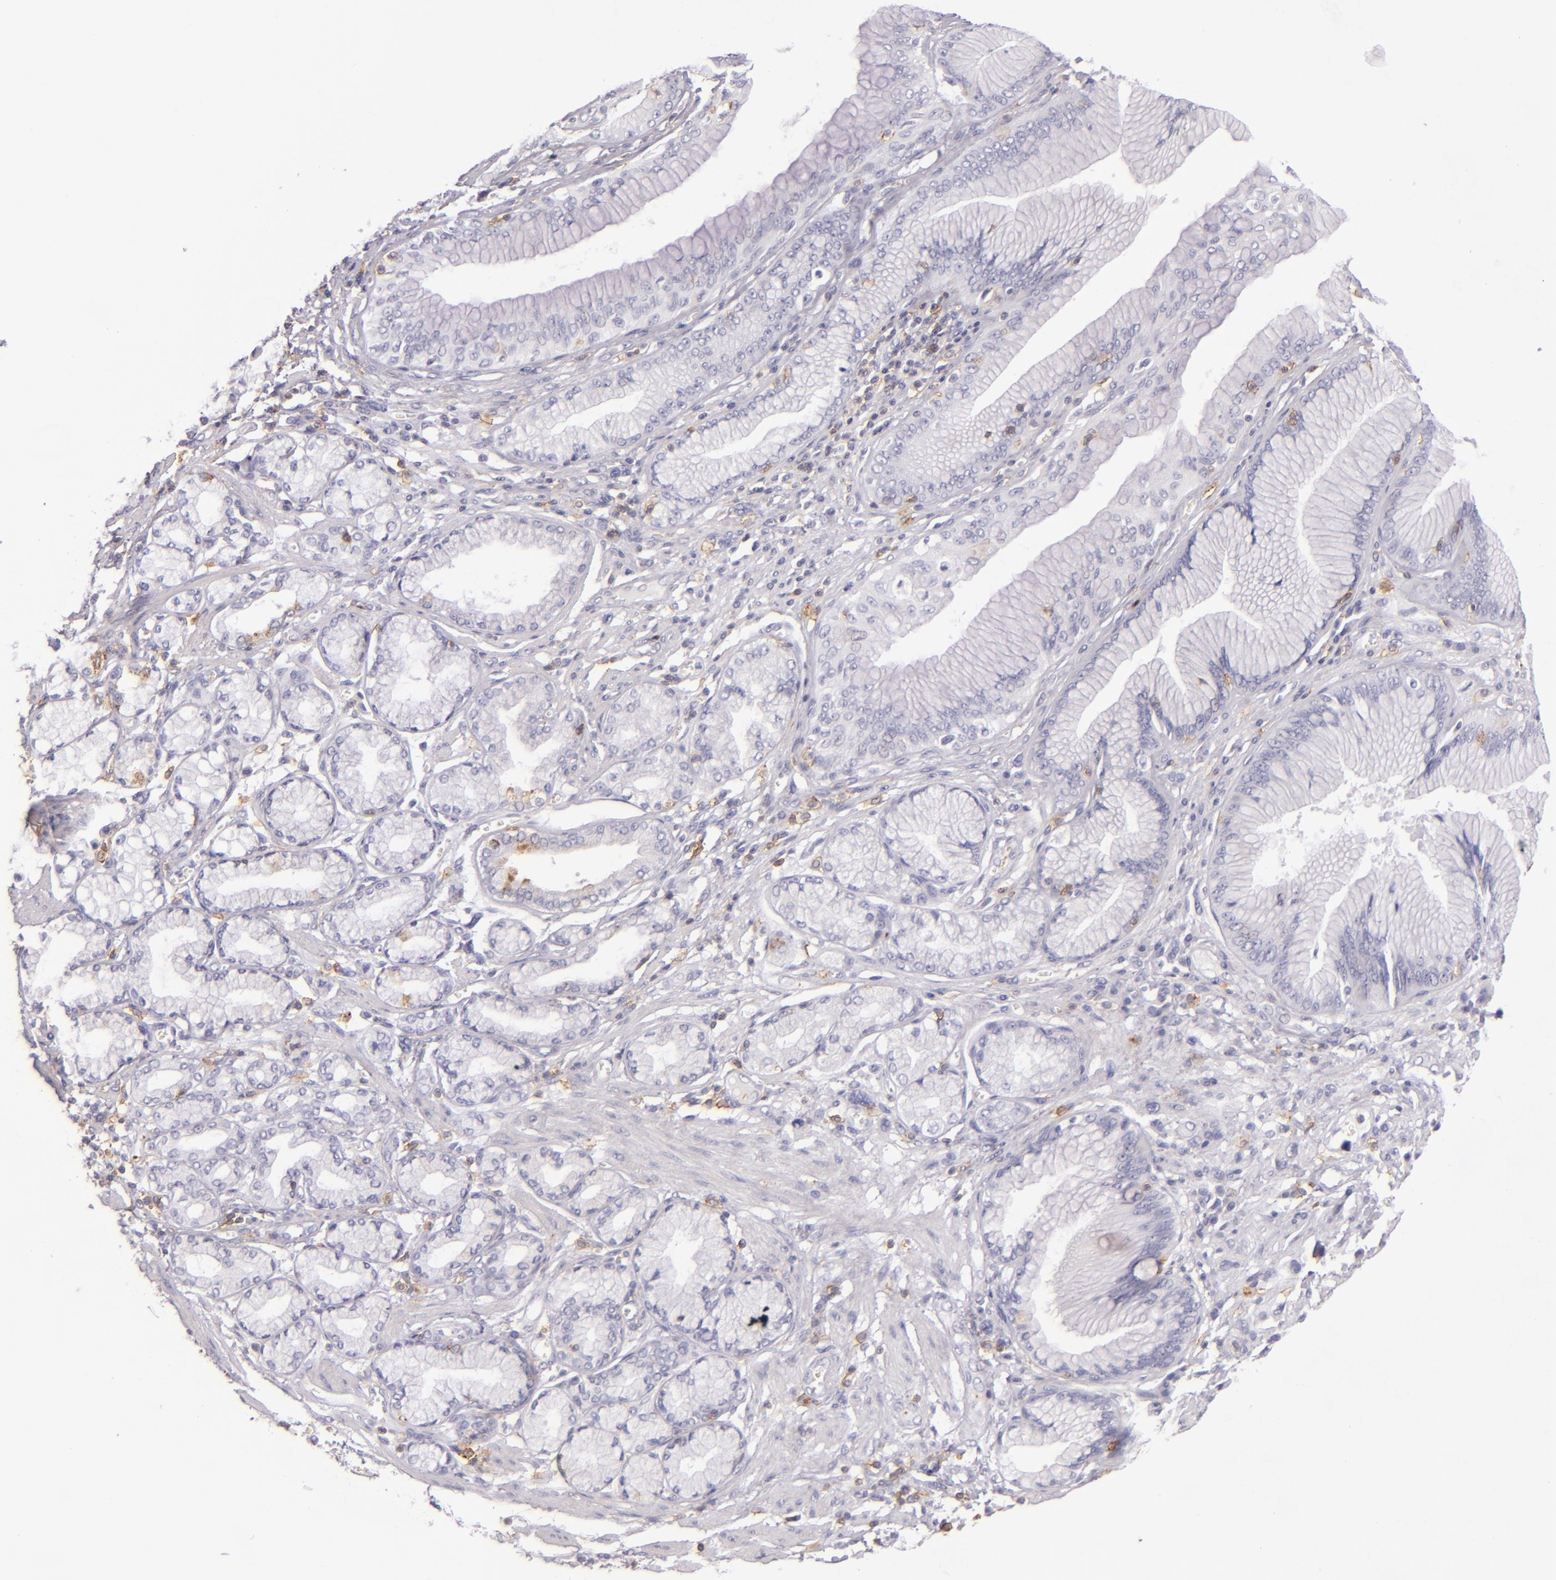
{"staining": {"intensity": "negative", "quantity": "none", "location": "none"}, "tissue": "stomach cancer", "cell_type": "Tumor cells", "image_type": "cancer", "snomed": [{"axis": "morphology", "description": "Adenocarcinoma, NOS"}, {"axis": "topography", "description": "Pancreas"}, {"axis": "topography", "description": "Stomach, upper"}], "caption": "An immunohistochemistry photomicrograph of stomach cancer (adenocarcinoma) is shown. There is no staining in tumor cells of stomach cancer (adenocarcinoma).", "gene": "LAT", "patient": {"sex": "male", "age": 77}}